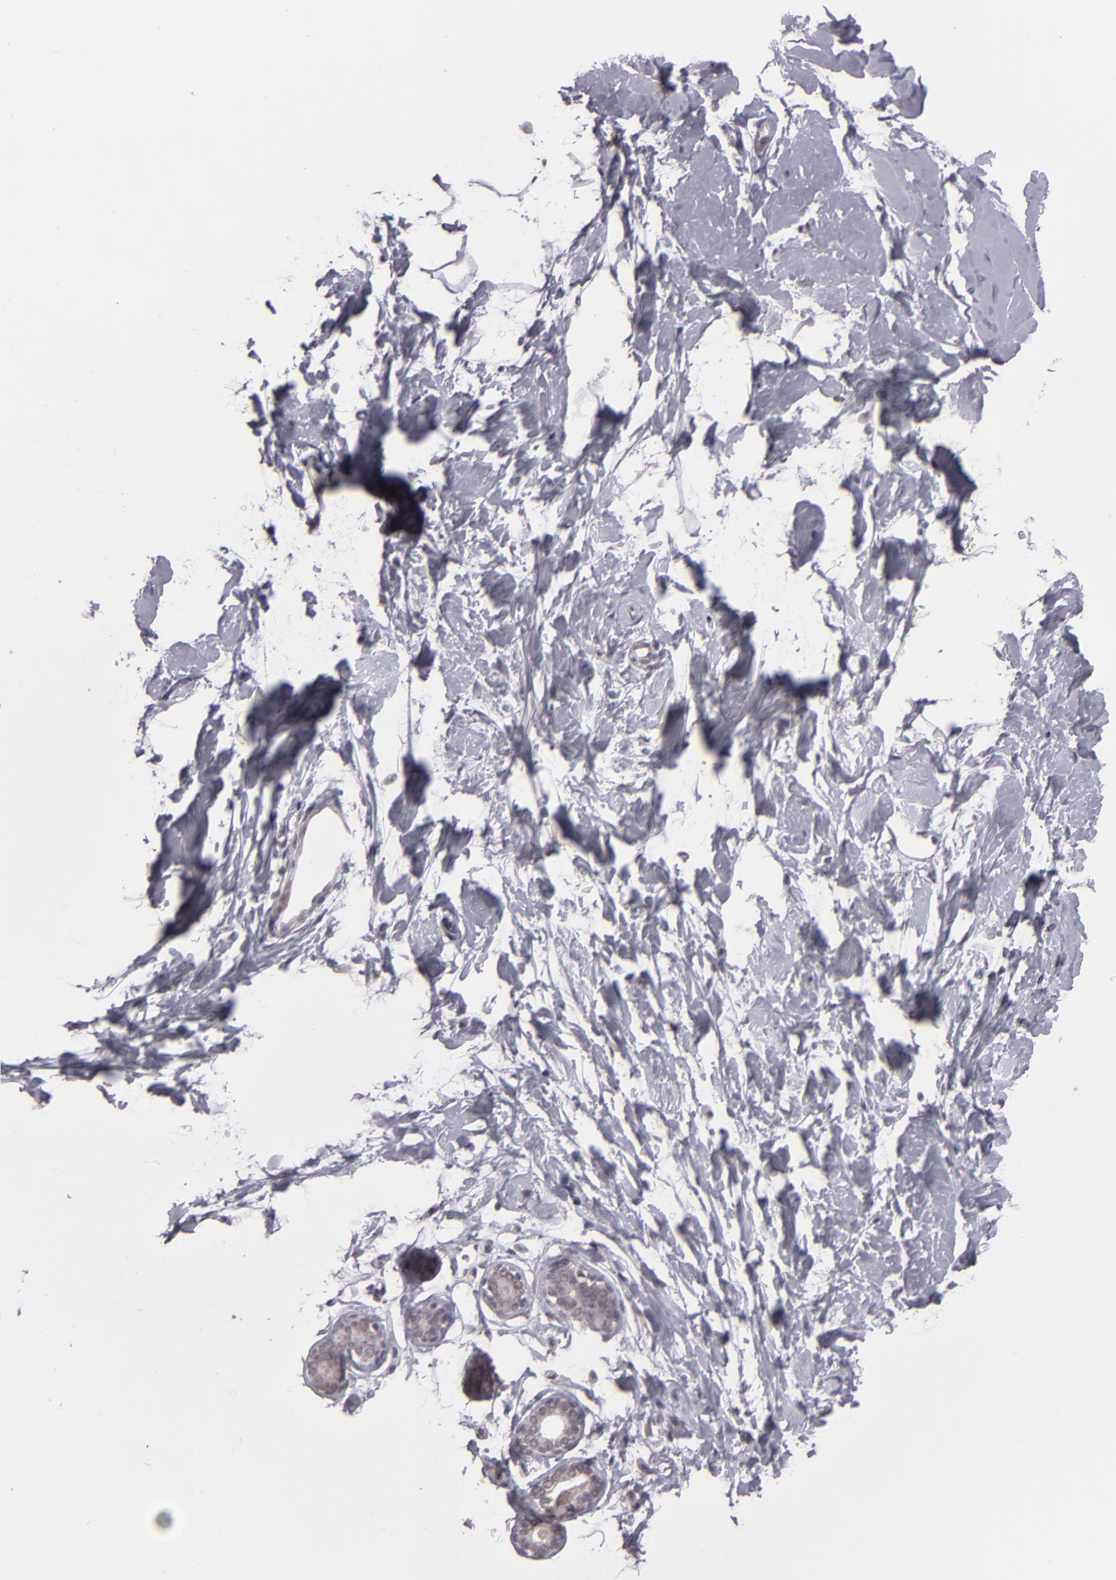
{"staining": {"intensity": "negative", "quantity": "none", "location": "none"}, "tissue": "breast", "cell_type": "Adipocytes", "image_type": "normal", "snomed": [{"axis": "morphology", "description": "Normal tissue, NOS"}, {"axis": "topography", "description": "Breast"}], "caption": "High magnification brightfield microscopy of benign breast stained with DAB (3,3'-diaminobenzidine) (brown) and counterstained with hematoxylin (blue): adipocytes show no significant staining. Nuclei are stained in blue.", "gene": "ZNF205", "patient": {"sex": "female", "age": 23}}